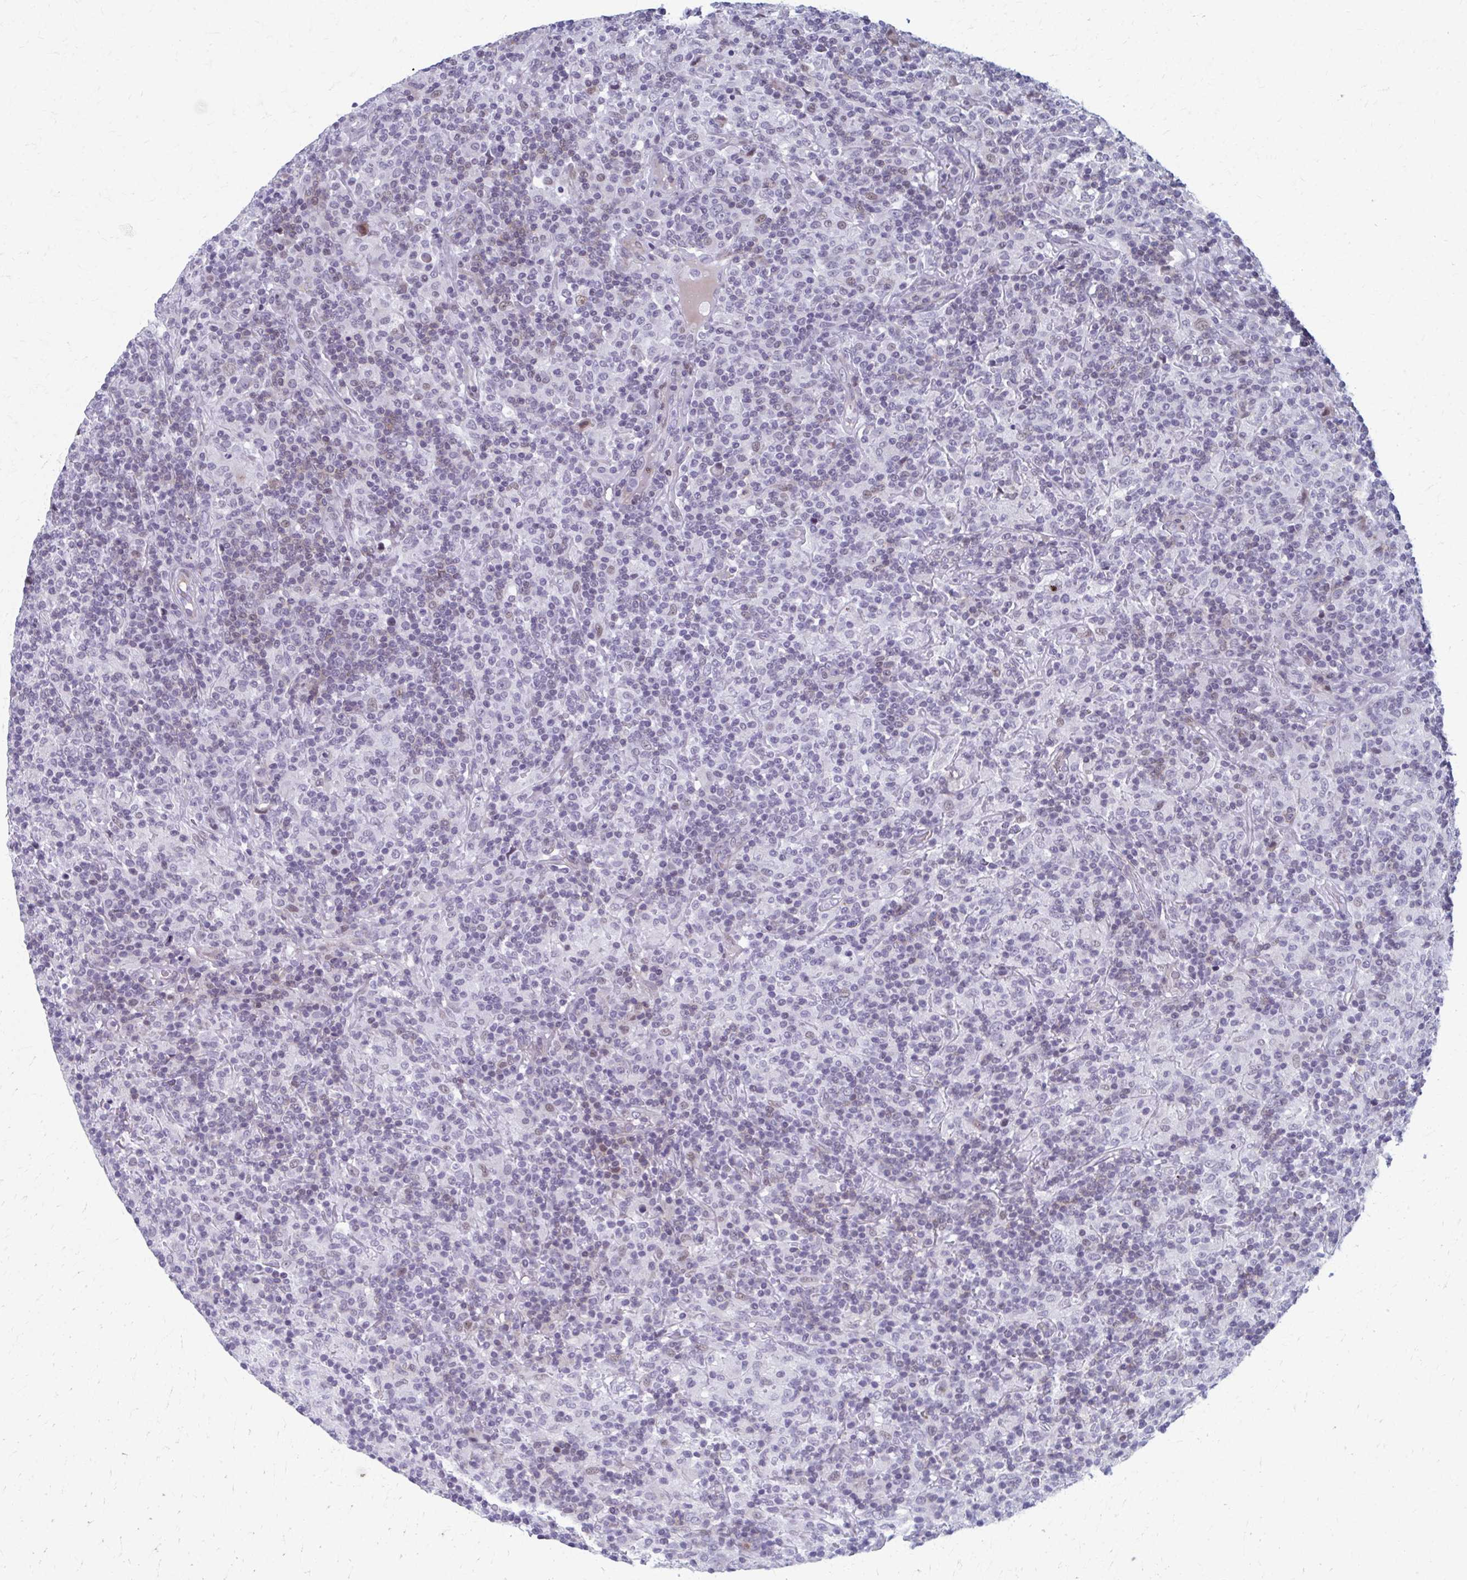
{"staining": {"intensity": "negative", "quantity": "none", "location": "none"}, "tissue": "lymphoma", "cell_type": "Tumor cells", "image_type": "cancer", "snomed": [{"axis": "morphology", "description": "Hodgkin's disease, NOS"}, {"axis": "topography", "description": "Lymph node"}], "caption": "A high-resolution micrograph shows IHC staining of Hodgkin's disease, which exhibits no significant staining in tumor cells. Brightfield microscopy of immunohistochemistry stained with DAB (3,3'-diaminobenzidine) (brown) and hematoxylin (blue), captured at high magnification.", "gene": "ABHD16B", "patient": {"sex": "male", "age": 70}}